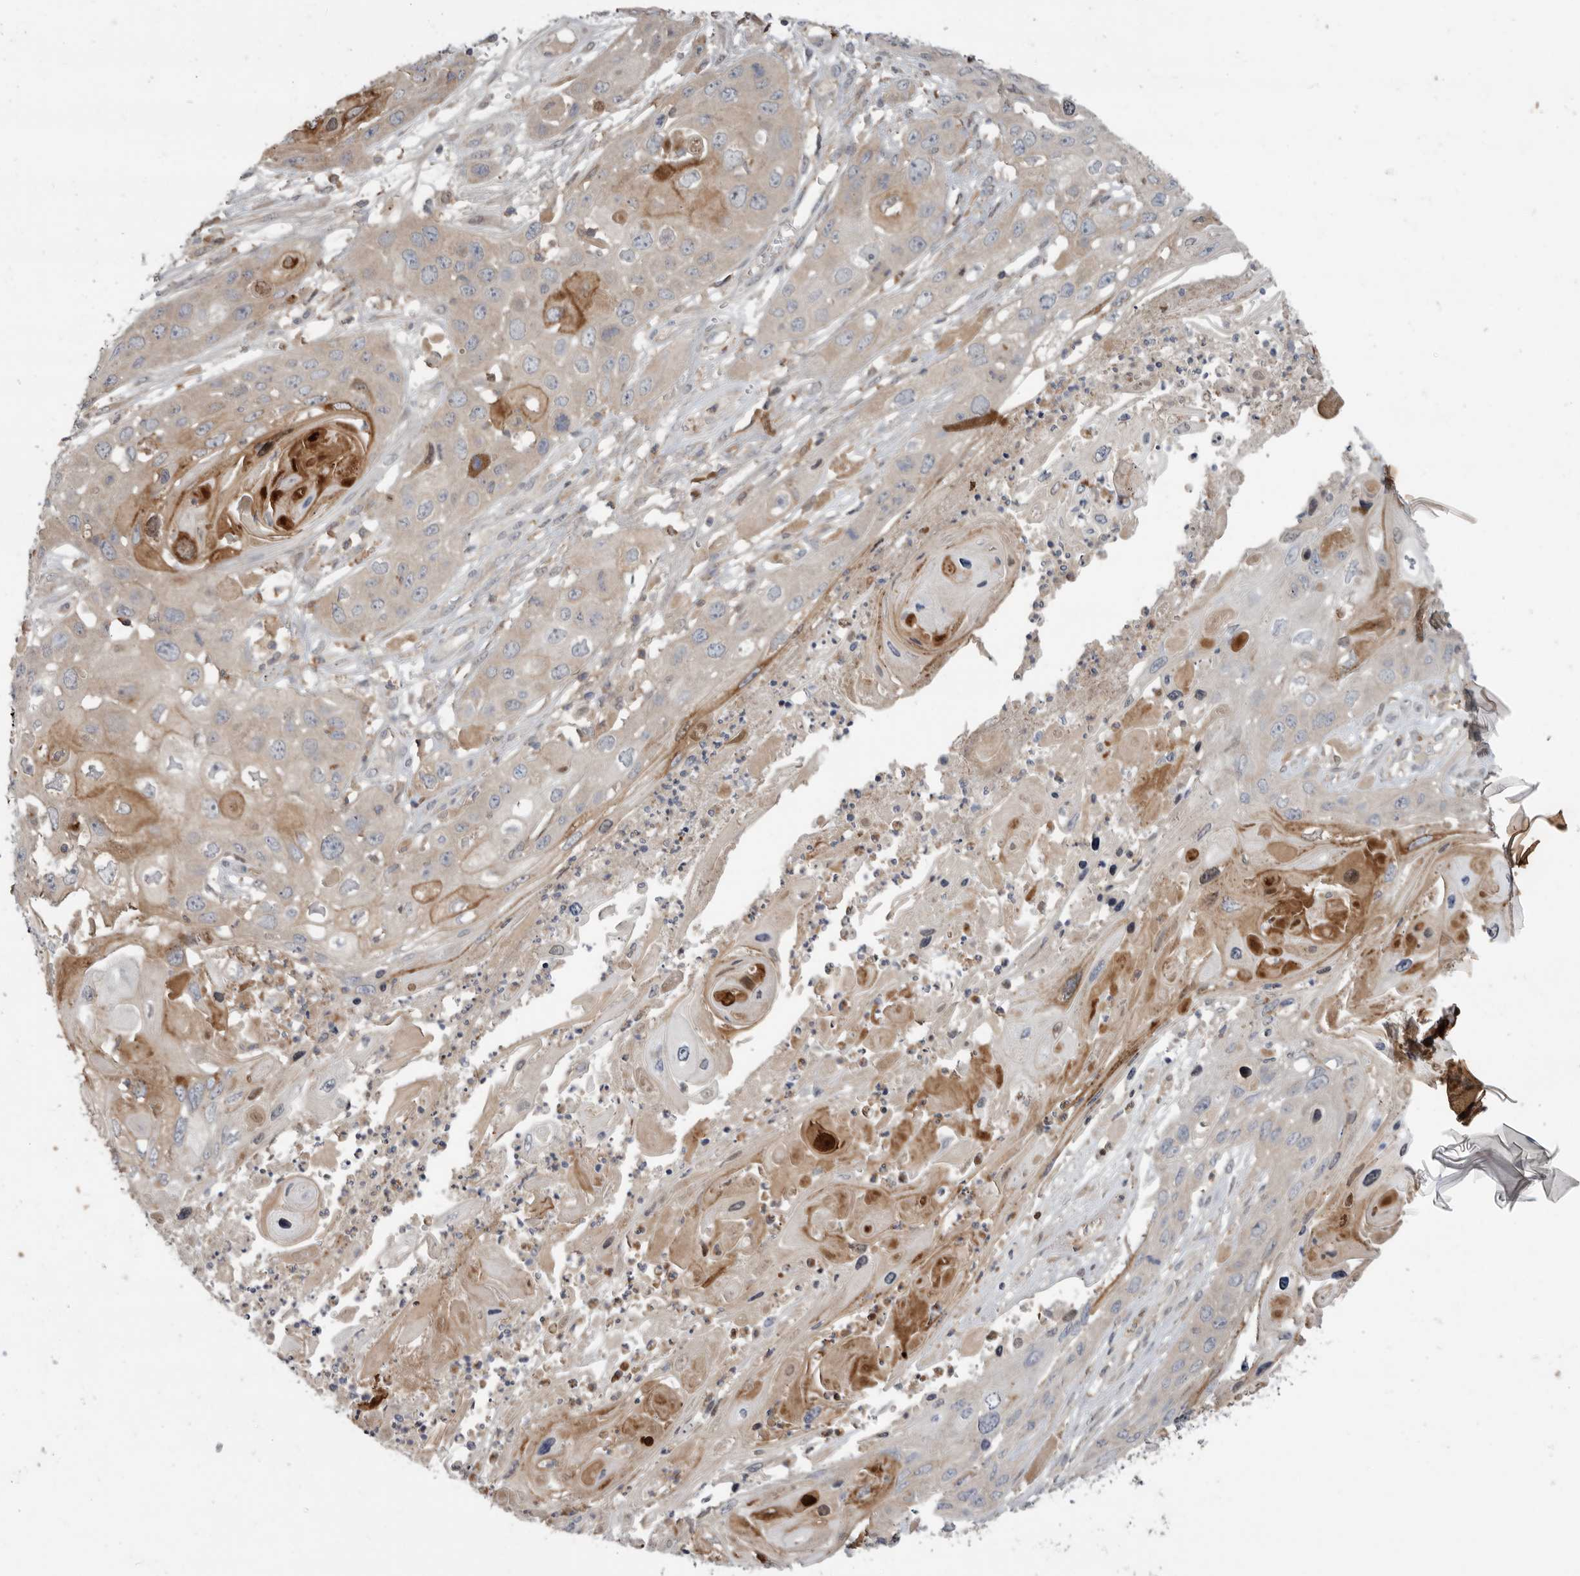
{"staining": {"intensity": "moderate", "quantity": "<25%", "location": "cytoplasmic/membranous"}, "tissue": "skin cancer", "cell_type": "Tumor cells", "image_type": "cancer", "snomed": [{"axis": "morphology", "description": "Squamous cell carcinoma, NOS"}, {"axis": "topography", "description": "Skin"}], "caption": "Immunohistochemistry (DAB (3,3'-diaminobenzidine)) staining of skin squamous cell carcinoma demonstrates moderate cytoplasmic/membranous protein positivity in approximately <25% of tumor cells.", "gene": "KLK5", "patient": {"sex": "male", "age": 55}}